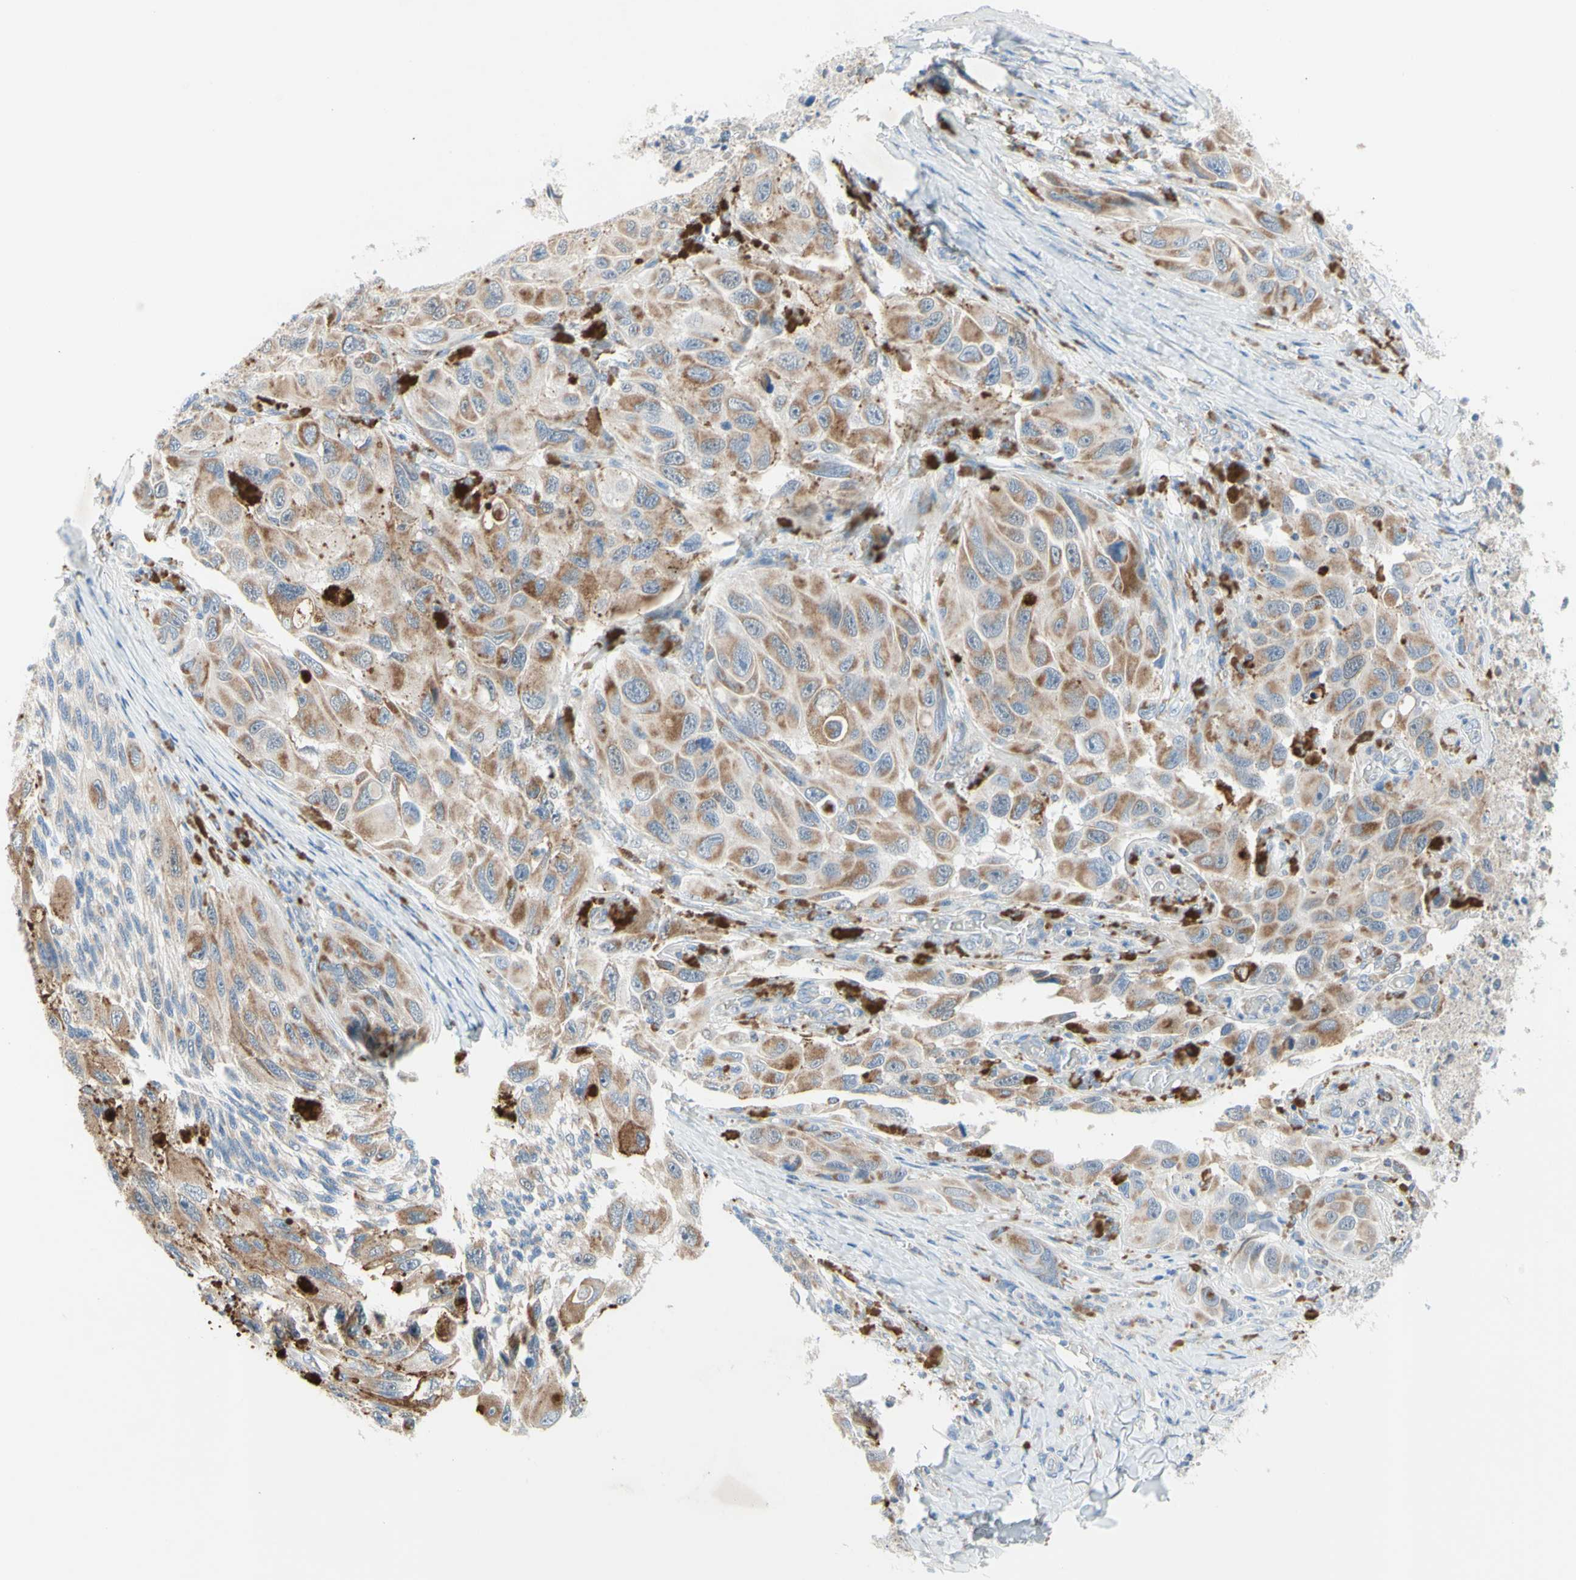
{"staining": {"intensity": "moderate", "quantity": ">75%", "location": "cytoplasmic/membranous"}, "tissue": "melanoma", "cell_type": "Tumor cells", "image_type": "cancer", "snomed": [{"axis": "morphology", "description": "Malignant melanoma, NOS"}, {"axis": "topography", "description": "Skin"}], "caption": "A photomicrograph showing moderate cytoplasmic/membranous positivity in approximately >75% of tumor cells in malignant melanoma, as visualized by brown immunohistochemical staining.", "gene": "MFF", "patient": {"sex": "female", "age": 73}}